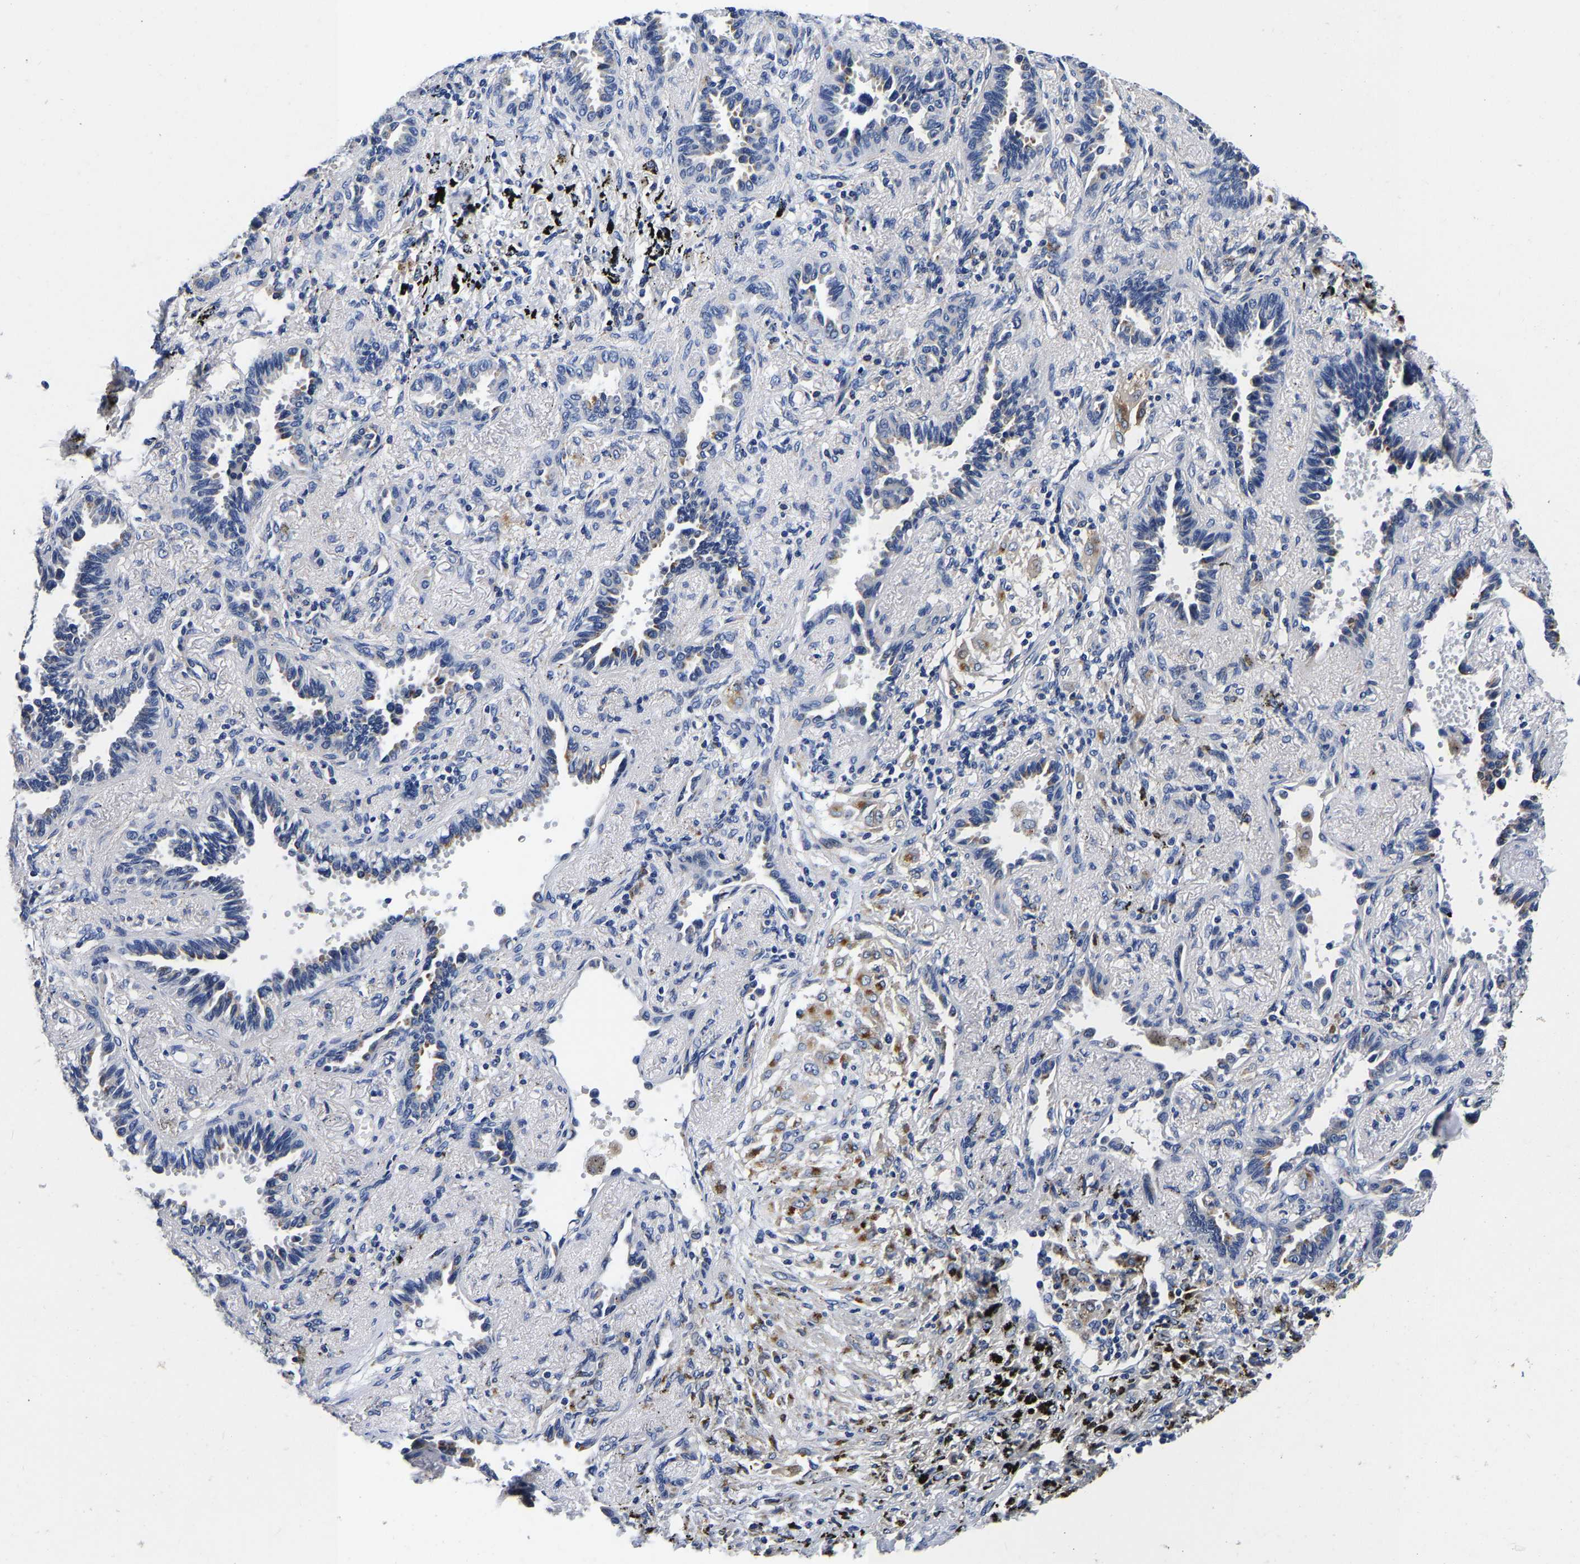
{"staining": {"intensity": "negative", "quantity": "none", "location": "none"}, "tissue": "lung cancer", "cell_type": "Tumor cells", "image_type": "cancer", "snomed": [{"axis": "morphology", "description": "Adenocarcinoma, NOS"}, {"axis": "topography", "description": "Lung"}], "caption": "A micrograph of lung cancer stained for a protein shows no brown staining in tumor cells.", "gene": "GRN", "patient": {"sex": "male", "age": 59}}